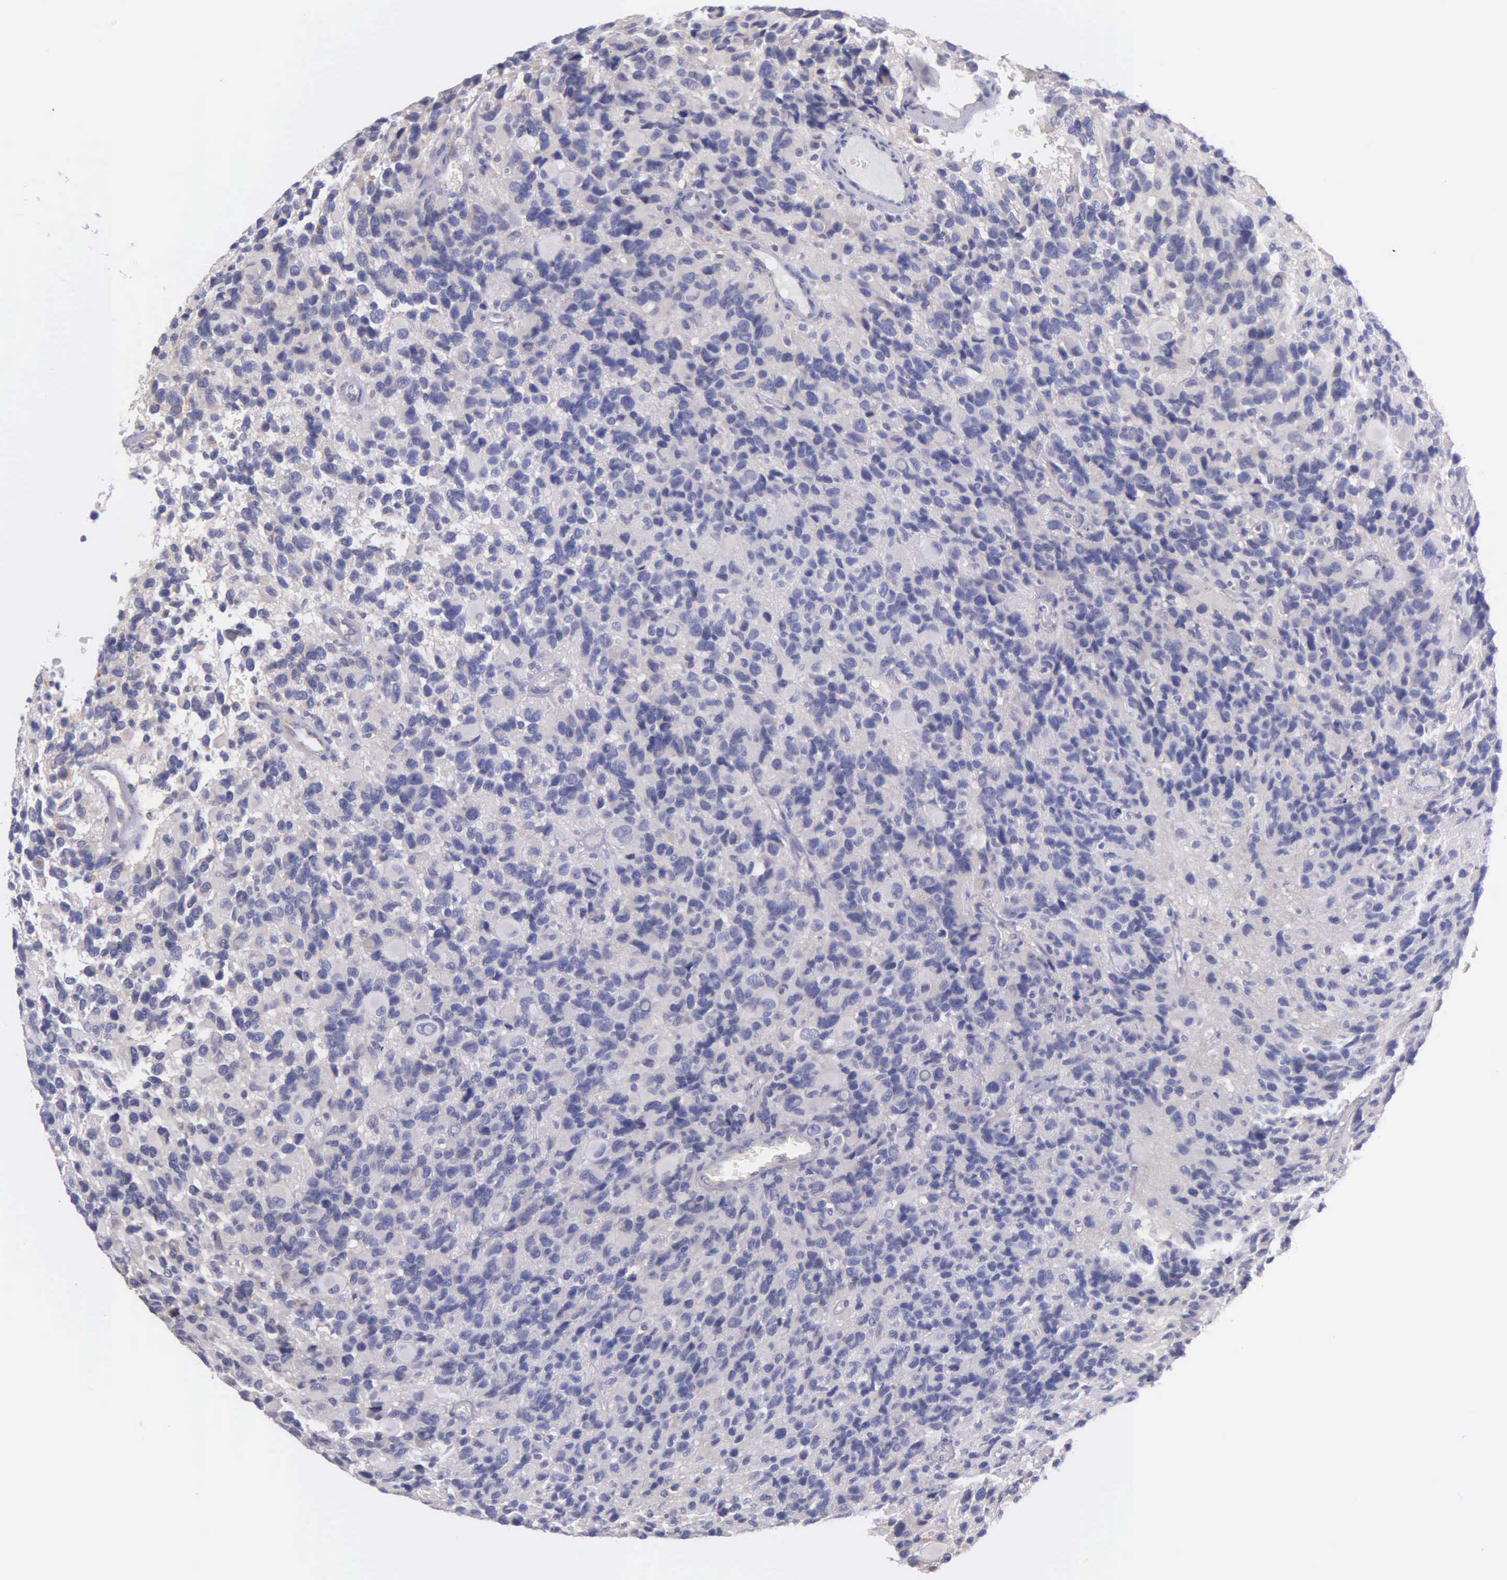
{"staining": {"intensity": "negative", "quantity": "none", "location": "none"}, "tissue": "glioma", "cell_type": "Tumor cells", "image_type": "cancer", "snomed": [{"axis": "morphology", "description": "Glioma, malignant, High grade"}, {"axis": "topography", "description": "Brain"}], "caption": "A photomicrograph of human glioma is negative for staining in tumor cells.", "gene": "MIA2", "patient": {"sex": "male", "age": 77}}